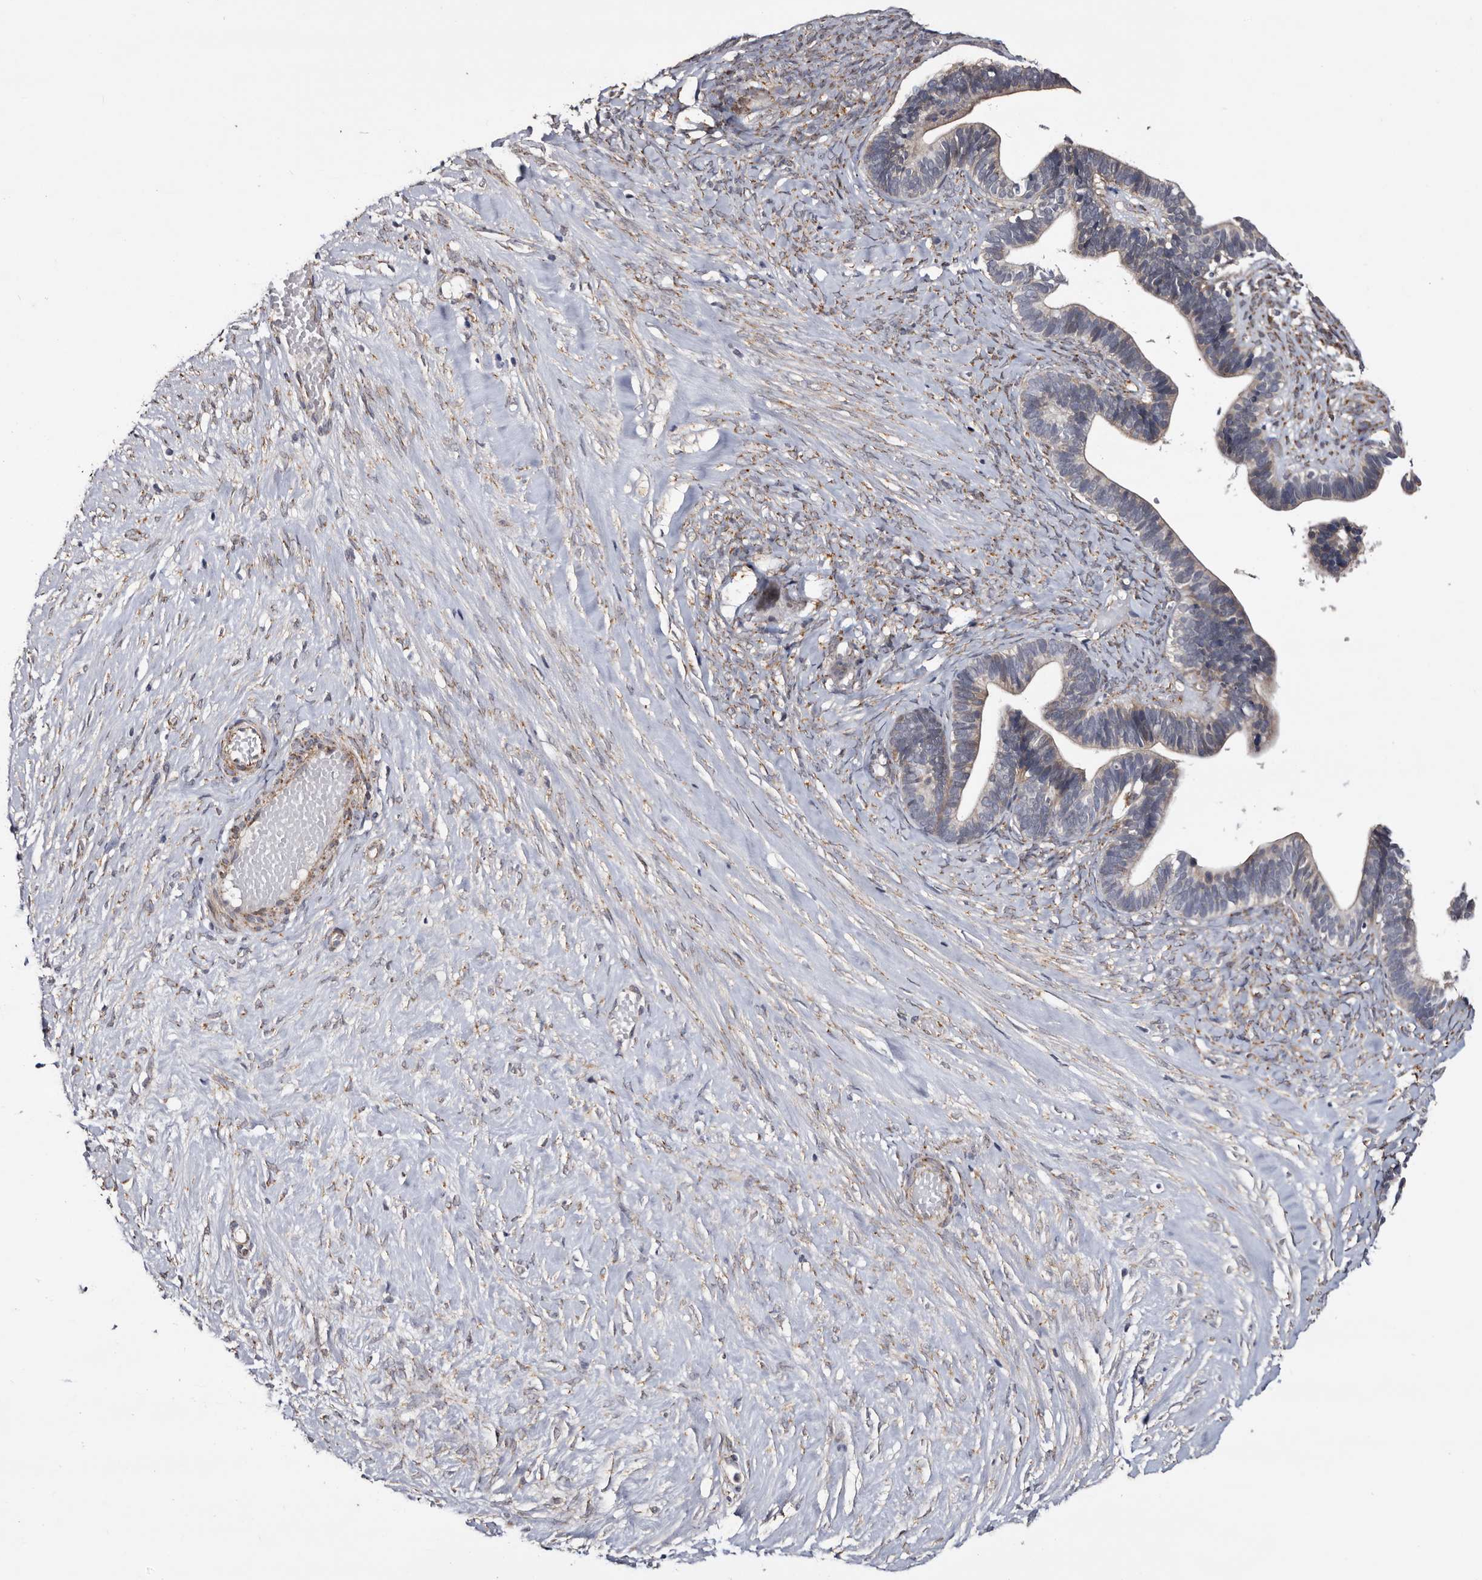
{"staining": {"intensity": "weak", "quantity": "<25%", "location": "cytoplasmic/membranous"}, "tissue": "ovarian cancer", "cell_type": "Tumor cells", "image_type": "cancer", "snomed": [{"axis": "morphology", "description": "Cystadenocarcinoma, serous, NOS"}, {"axis": "topography", "description": "Ovary"}], "caption": "IHC histopathology image of neoplastic tissue: human ovarian serous cystadenocarcinoma stained with DAB exhibits no significant protein positivity in tumor cells. The staining is performed using DAB (3,3'-diaminobenzidine) brown chromogen with nuclei counter-stained in using hematoxylin.", "gene": "ARMCX2", "patient": {"sex": "female", "age": 56}}